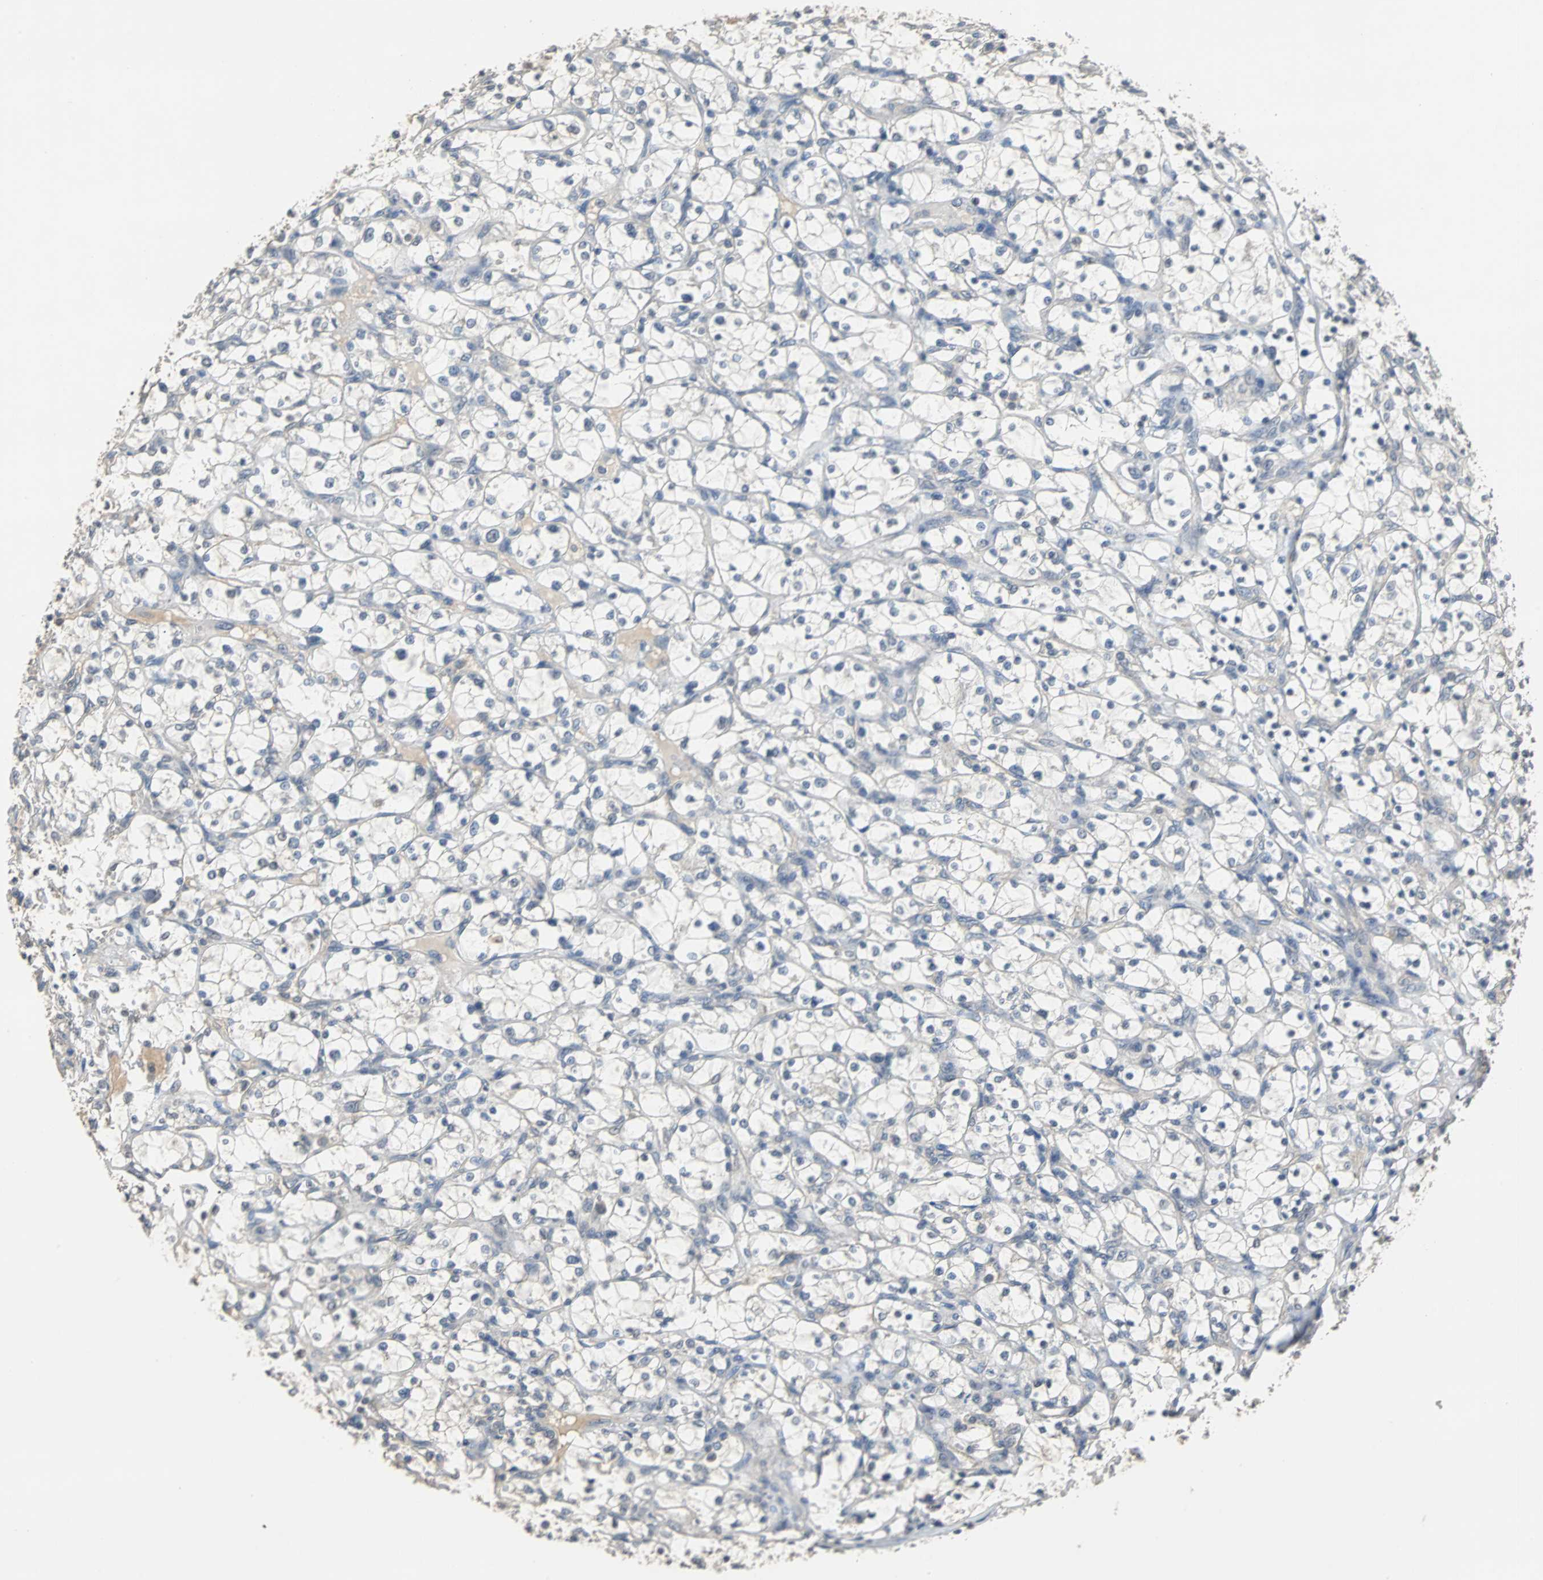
{"staining": {"intensity": "negative", "quantity": "none", "location": "none"}, "tissue": "renal cancer", "cell_type": "Tumor cells", "image_type": "cancer", "snomed": [{"axis": "morphology", "description": "Adenocarcinoma, NOS"}, {"axis": "topography", "description": "Kidney"}], "caption": "Immunohistochemistry (IHC) micrograph of human renal adenocarcinoma stained for a protein (brown), which reveals no positivity in tumor cells. (DAB IHC, high magnification).", "gene": "ABHD2", "patient": {"sex": "female", "age": 69}}